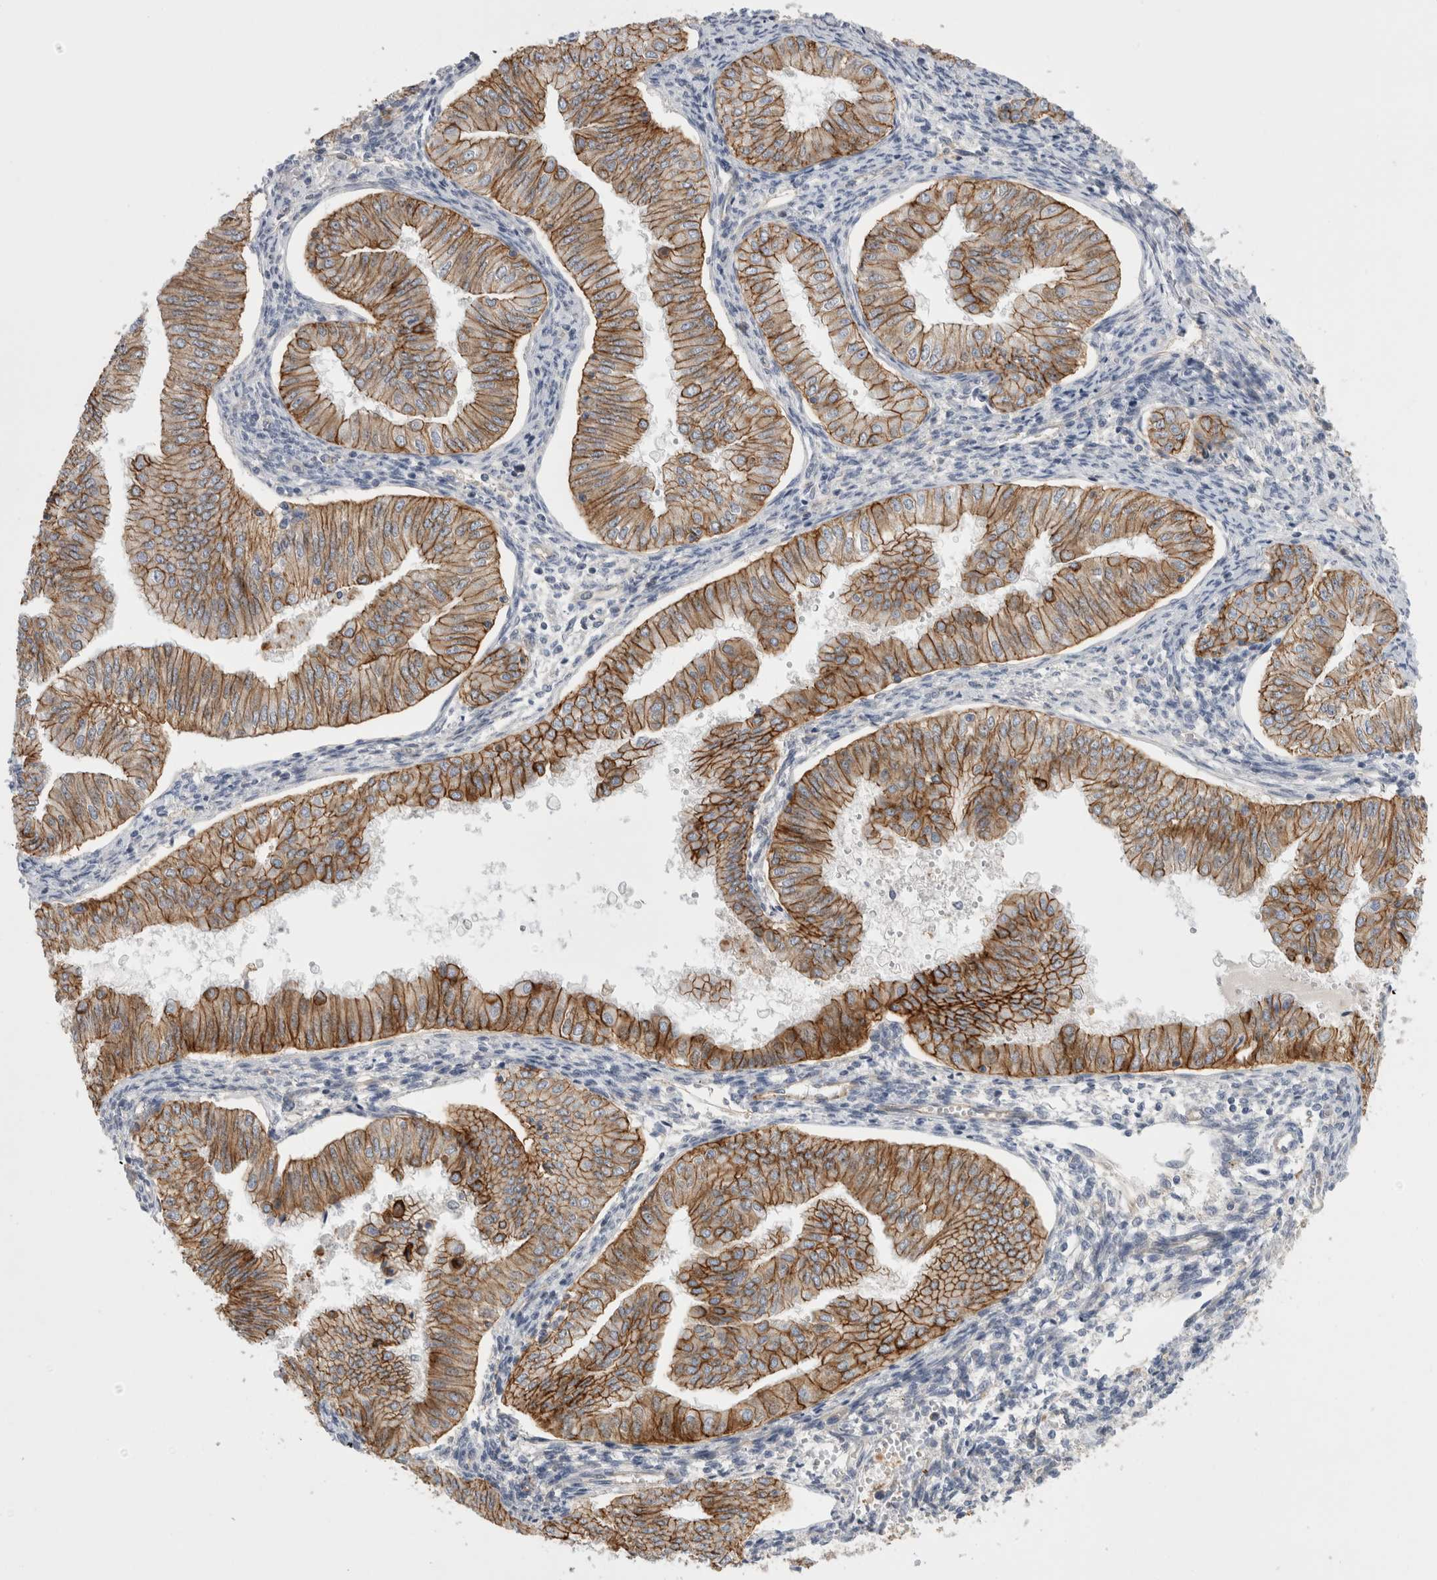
{"staining": {"intensity": "moderate", "quantity": ">75%", "location": "cytoplasmic/membranous"}, "tissue": "endometrial cancer", "cell_type": "Tumor cells", "image_type": "cancer", "snomed": [{"axis": "morphology", "description": "Normal tissue, NOS"}, {"axis": "morphology", "description": "Adenocarcinoma, NOS"}, {"axis": "topography", "description": "Endometrium"}], "caption": "Immunohistochemistry (IHC) photomicrograph of endometrial adenocarcinoma stained for a protein (brown), which reveals medium levels of moderate cytoplasmic/membranous staining in about >75% of tumor cells.", "gene": "VANGL1", "patient": {"sex": "female", "age": 53}}